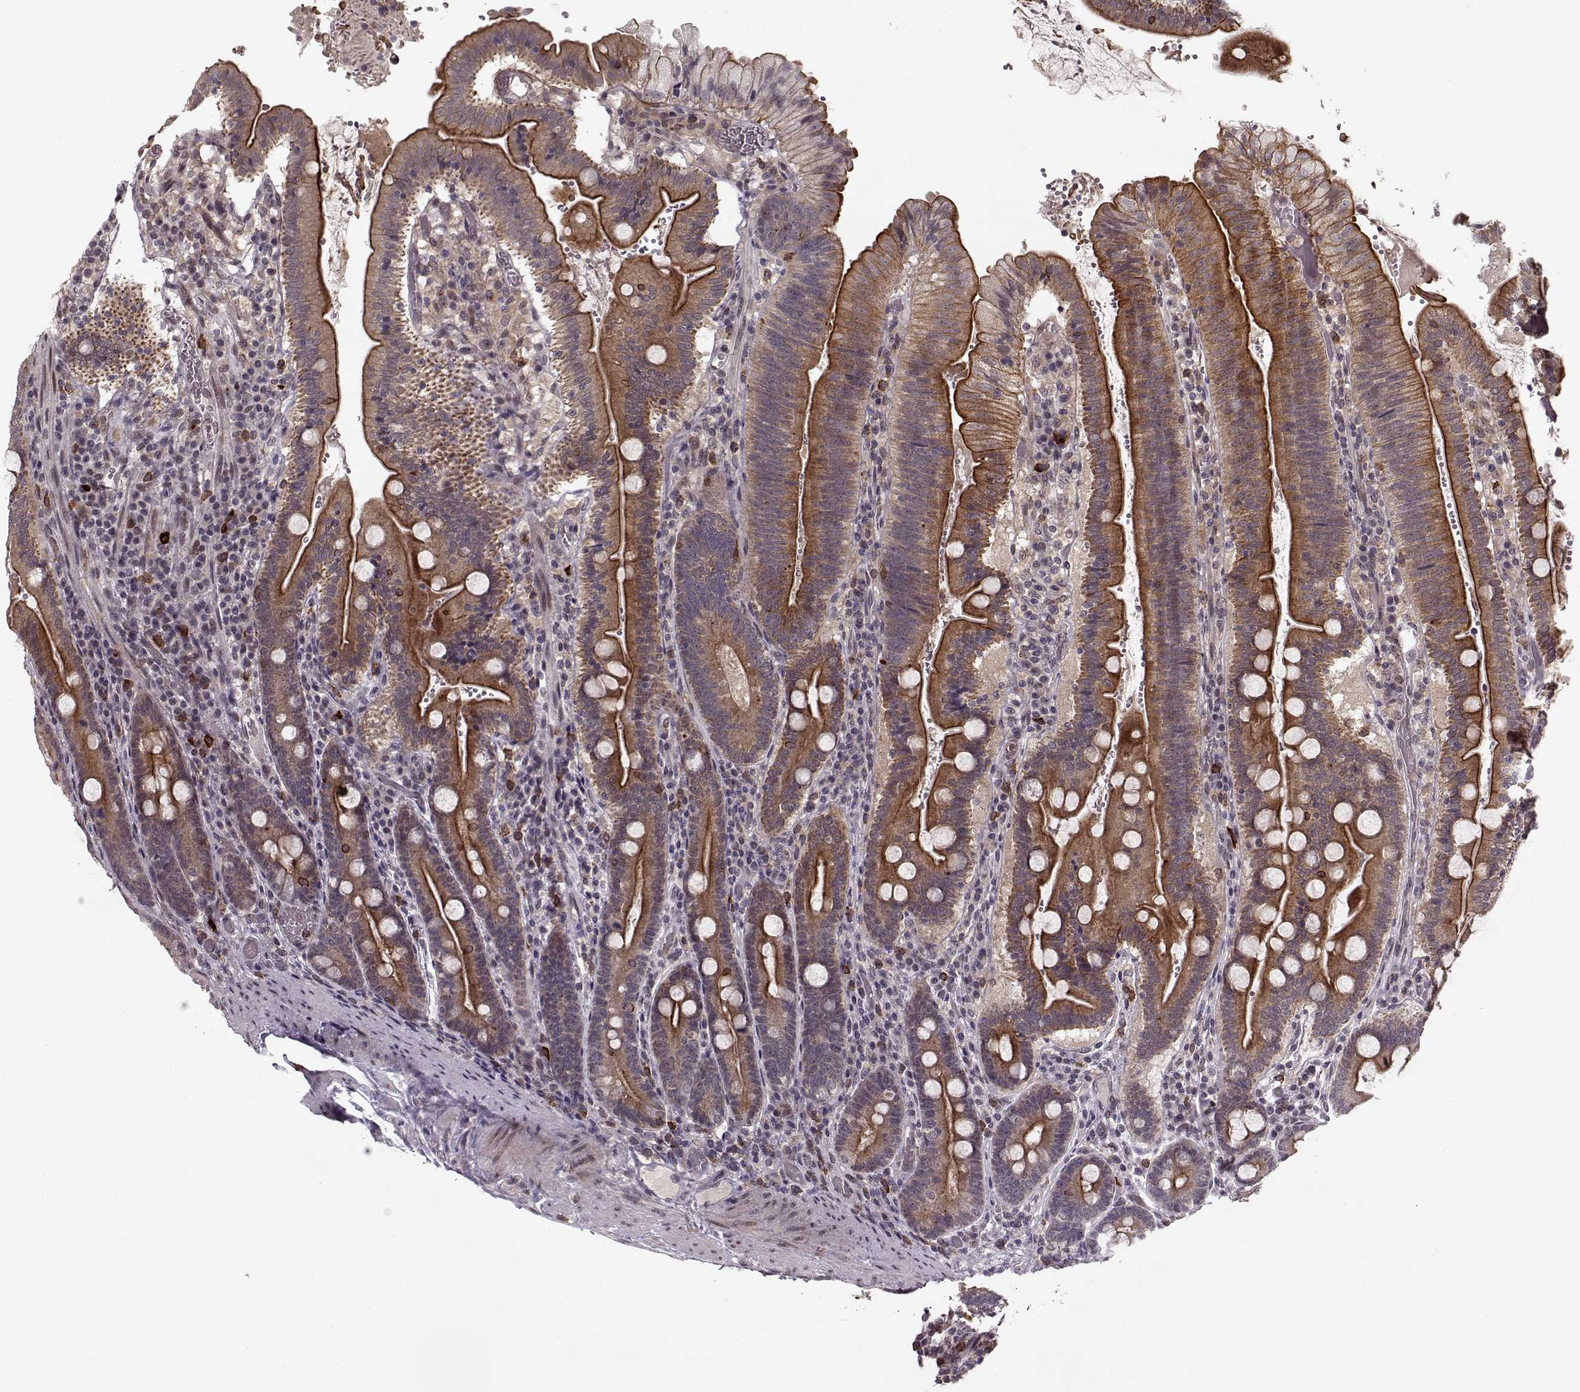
{"staining": {"intensity": "strong", "quantity": ">75%", "location": "cytoplasmic/membranous"}, "tissue": "duodenum", "cell_type": "Glandular cells", "image_type": "normal", "snomed": [{"axis": "morphology", "description": "Normal tissue, NOS"}, {"axis": "topography", "description": "Duodenum"}], "caption": "There is high levels of strong cytoplasmic/membranous positivity in glandular cells of normal duodenum, as demonstrated by immunohistochemical staining (brown color).", "gene": "DENND4B", "patient": {"sex": "female", "age": 62}}